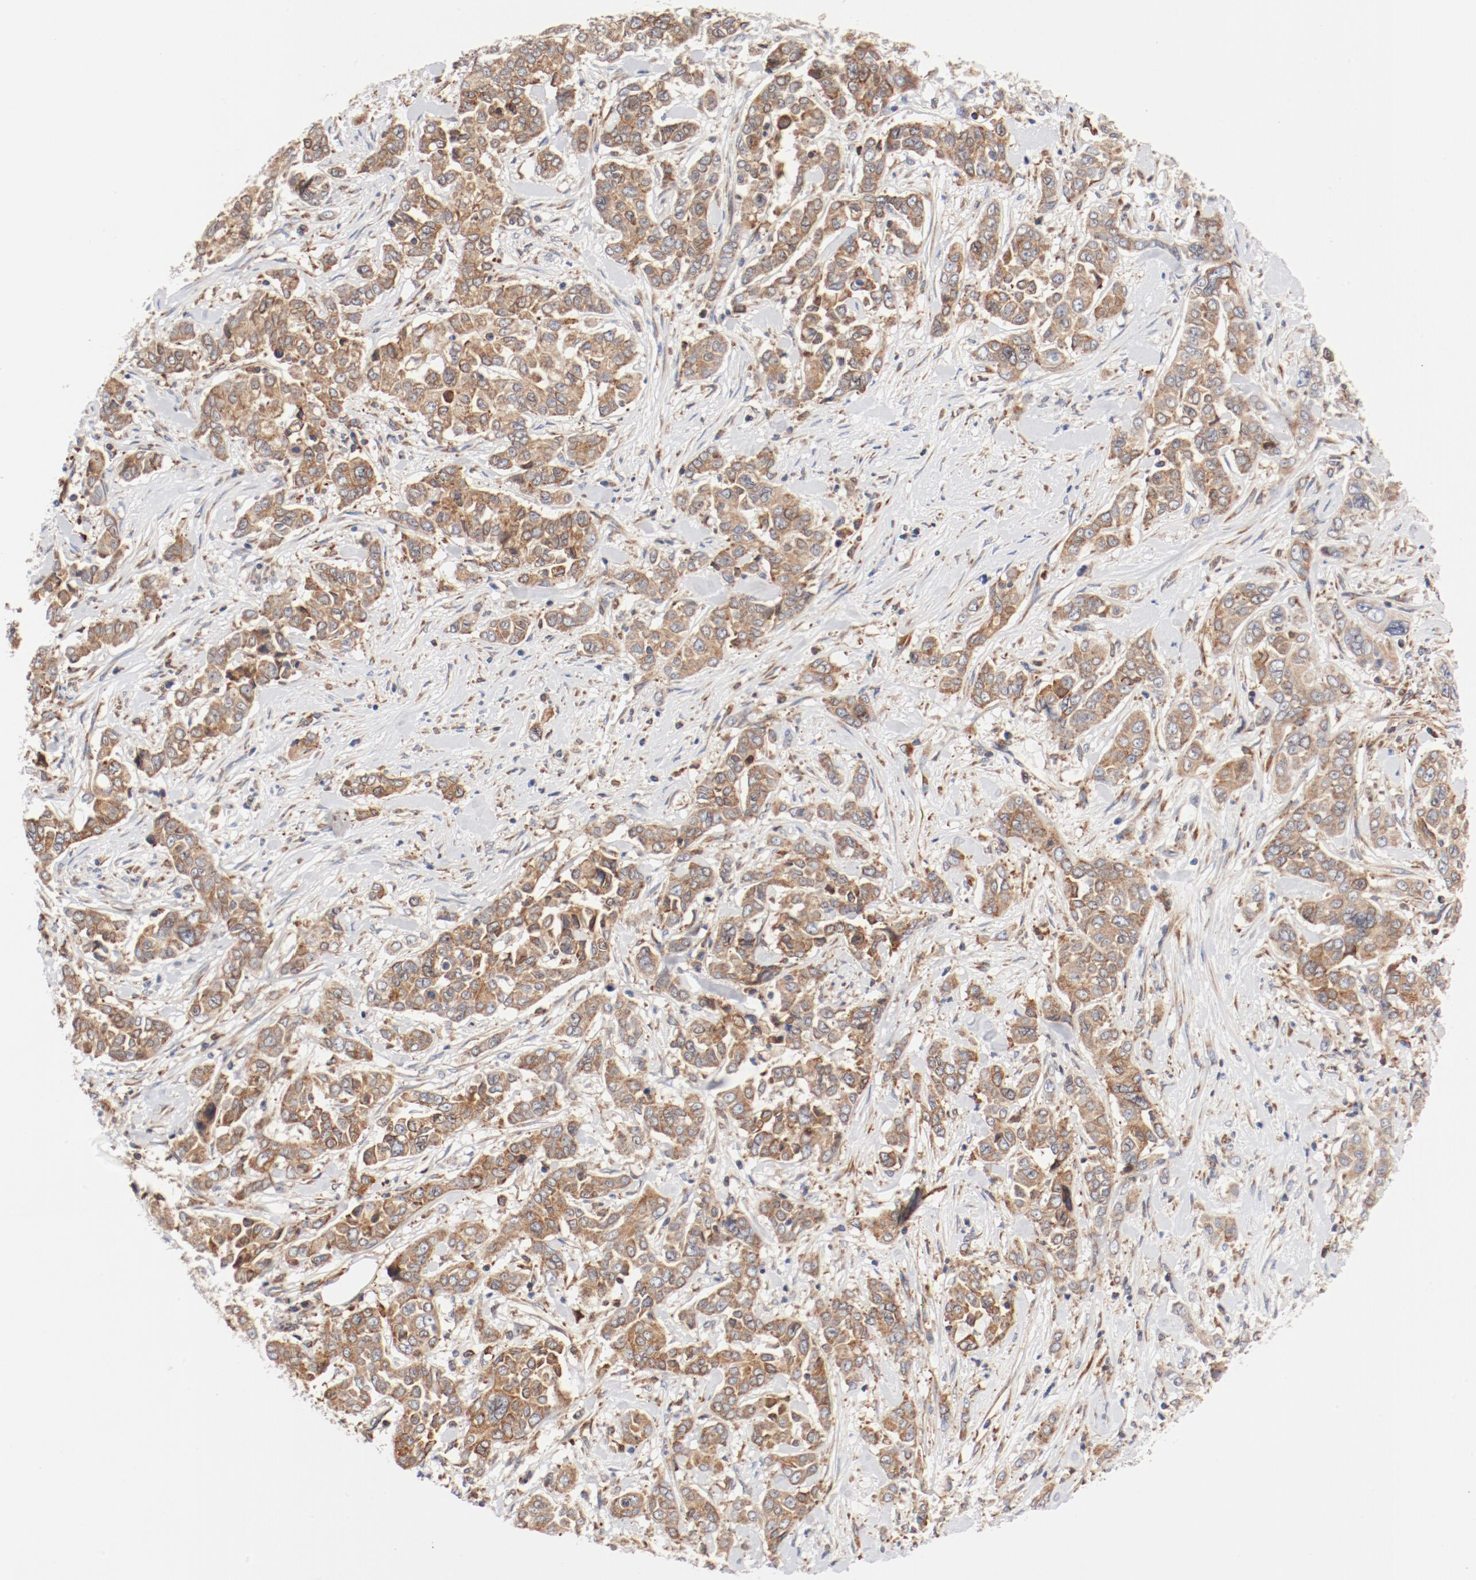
{"staining": {"intensity": "moderate", "quantity": ">75%", "location": "cytoplasmic/membranous"}, "tissue": "pancreatic cancer", "cell_type": "Tumor cells", "image_type": "cancer", "snomed": [{"axis": "morphology", "description": "Adenocarcinoma, NOS"}, {"axis": "topography", "description": "Pancreas"}], "caption": "Pancreatic cancer stained with DAB (3,3'-diaminobenzidine) IHC displays medium levels of moderate cytoplasmic/membranous staining in about >75% of tumor cells. The protein of interest is shown in brown color, while the nuclei are stained blue.", "gene": "PDPK1", "patient": {"sex": "female", "age": 52}}